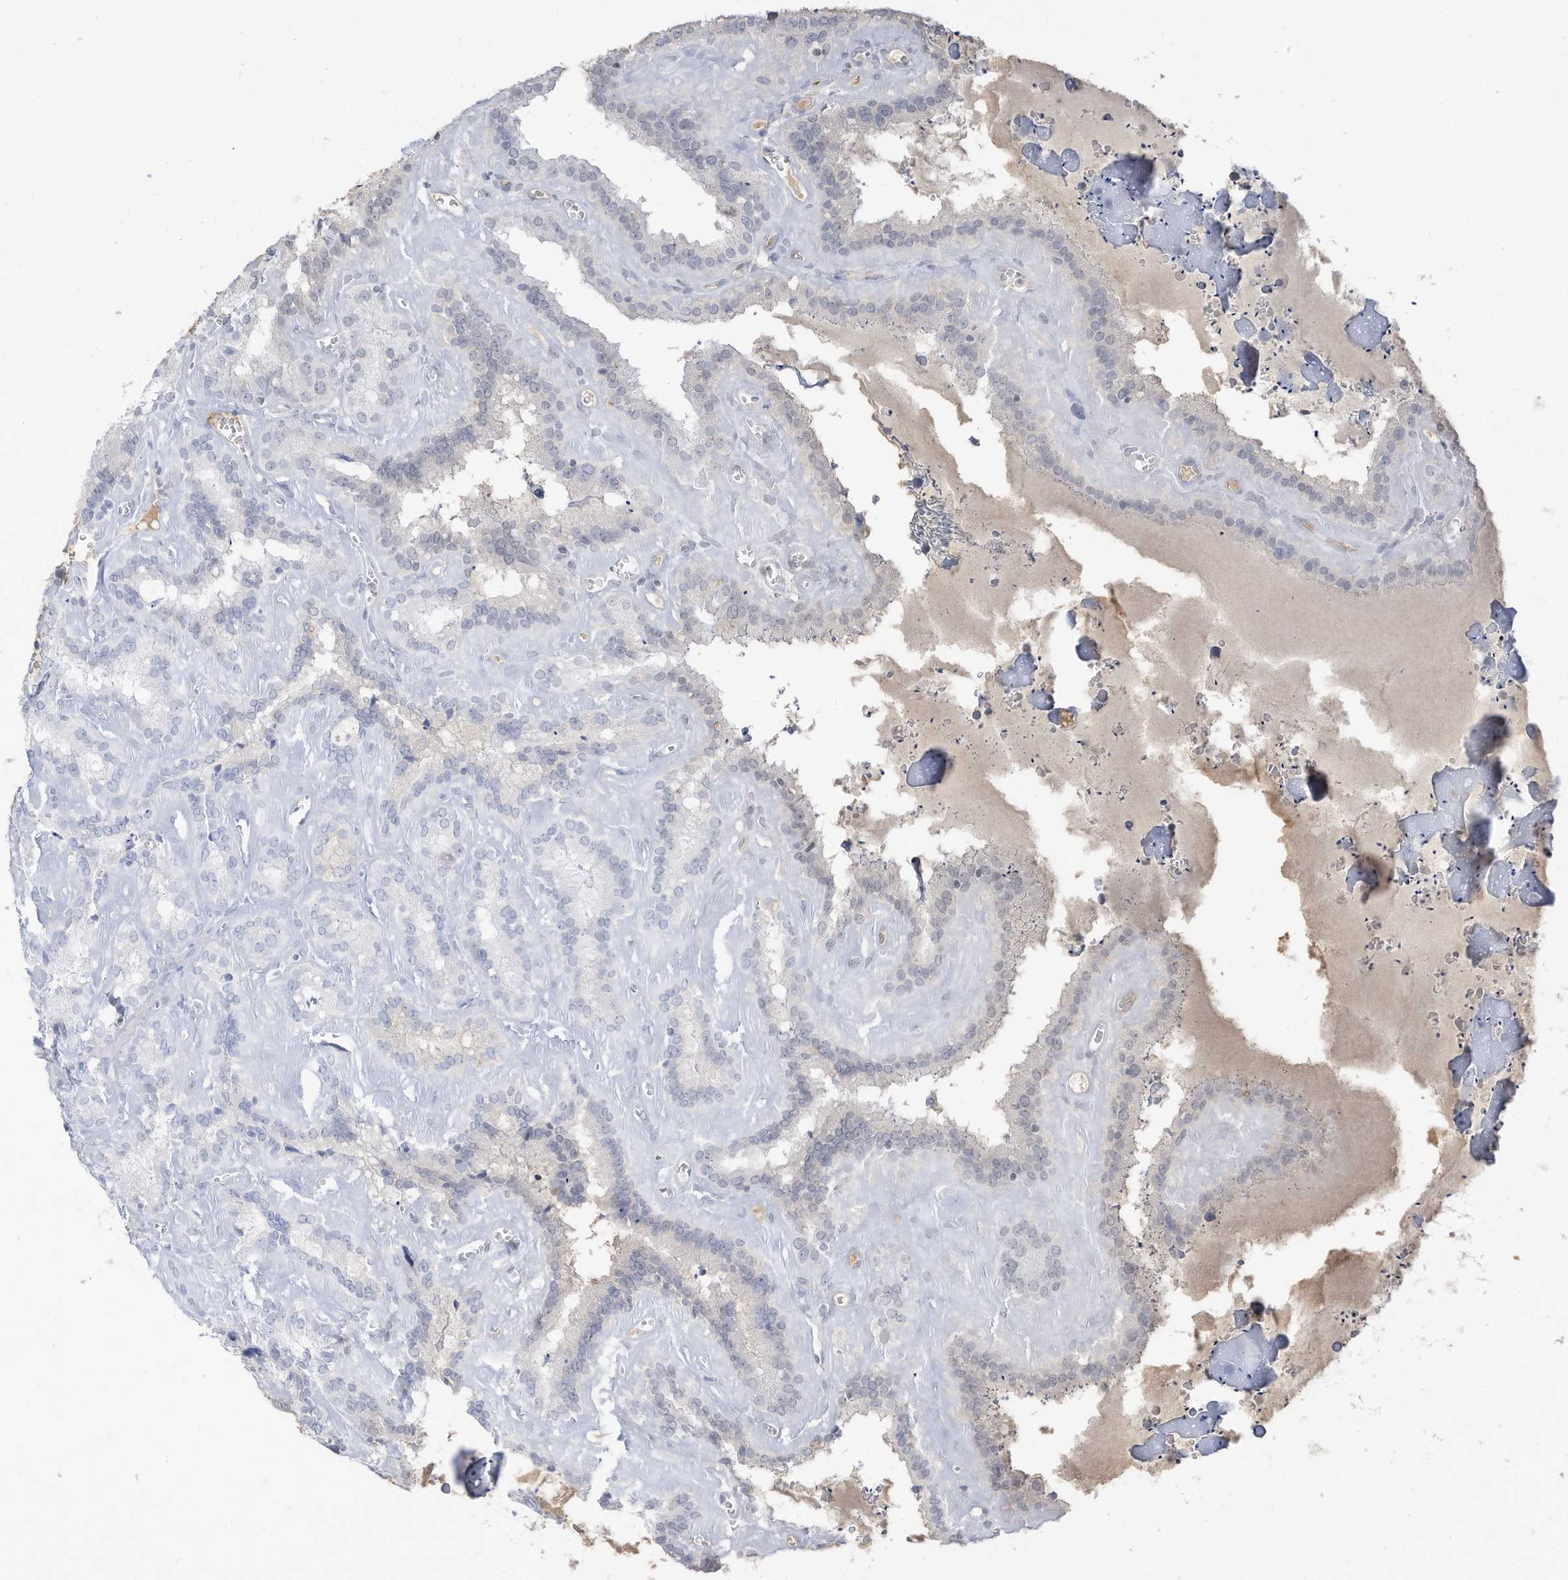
{"staining": {"intensity": "negative", "quantity": "none", "location": "none"}, "tissue": "seminal vesicle", "cell_type": "Glandular cells", "image_type": "normal", "snomed": [{"axis": "morphology", "description": "Normal tissue, NOS"}, {"axis": "topography", "description": "Prostate"}, {"axis": "topography", "description": "Seminal veicle"}], "caption": "Immunohistochemical staining of normal human seminal vesicle shows no significant expression in glandular cells.", "gene": "HSD17B13", "patient": {"sex": "male", "age": 59}}